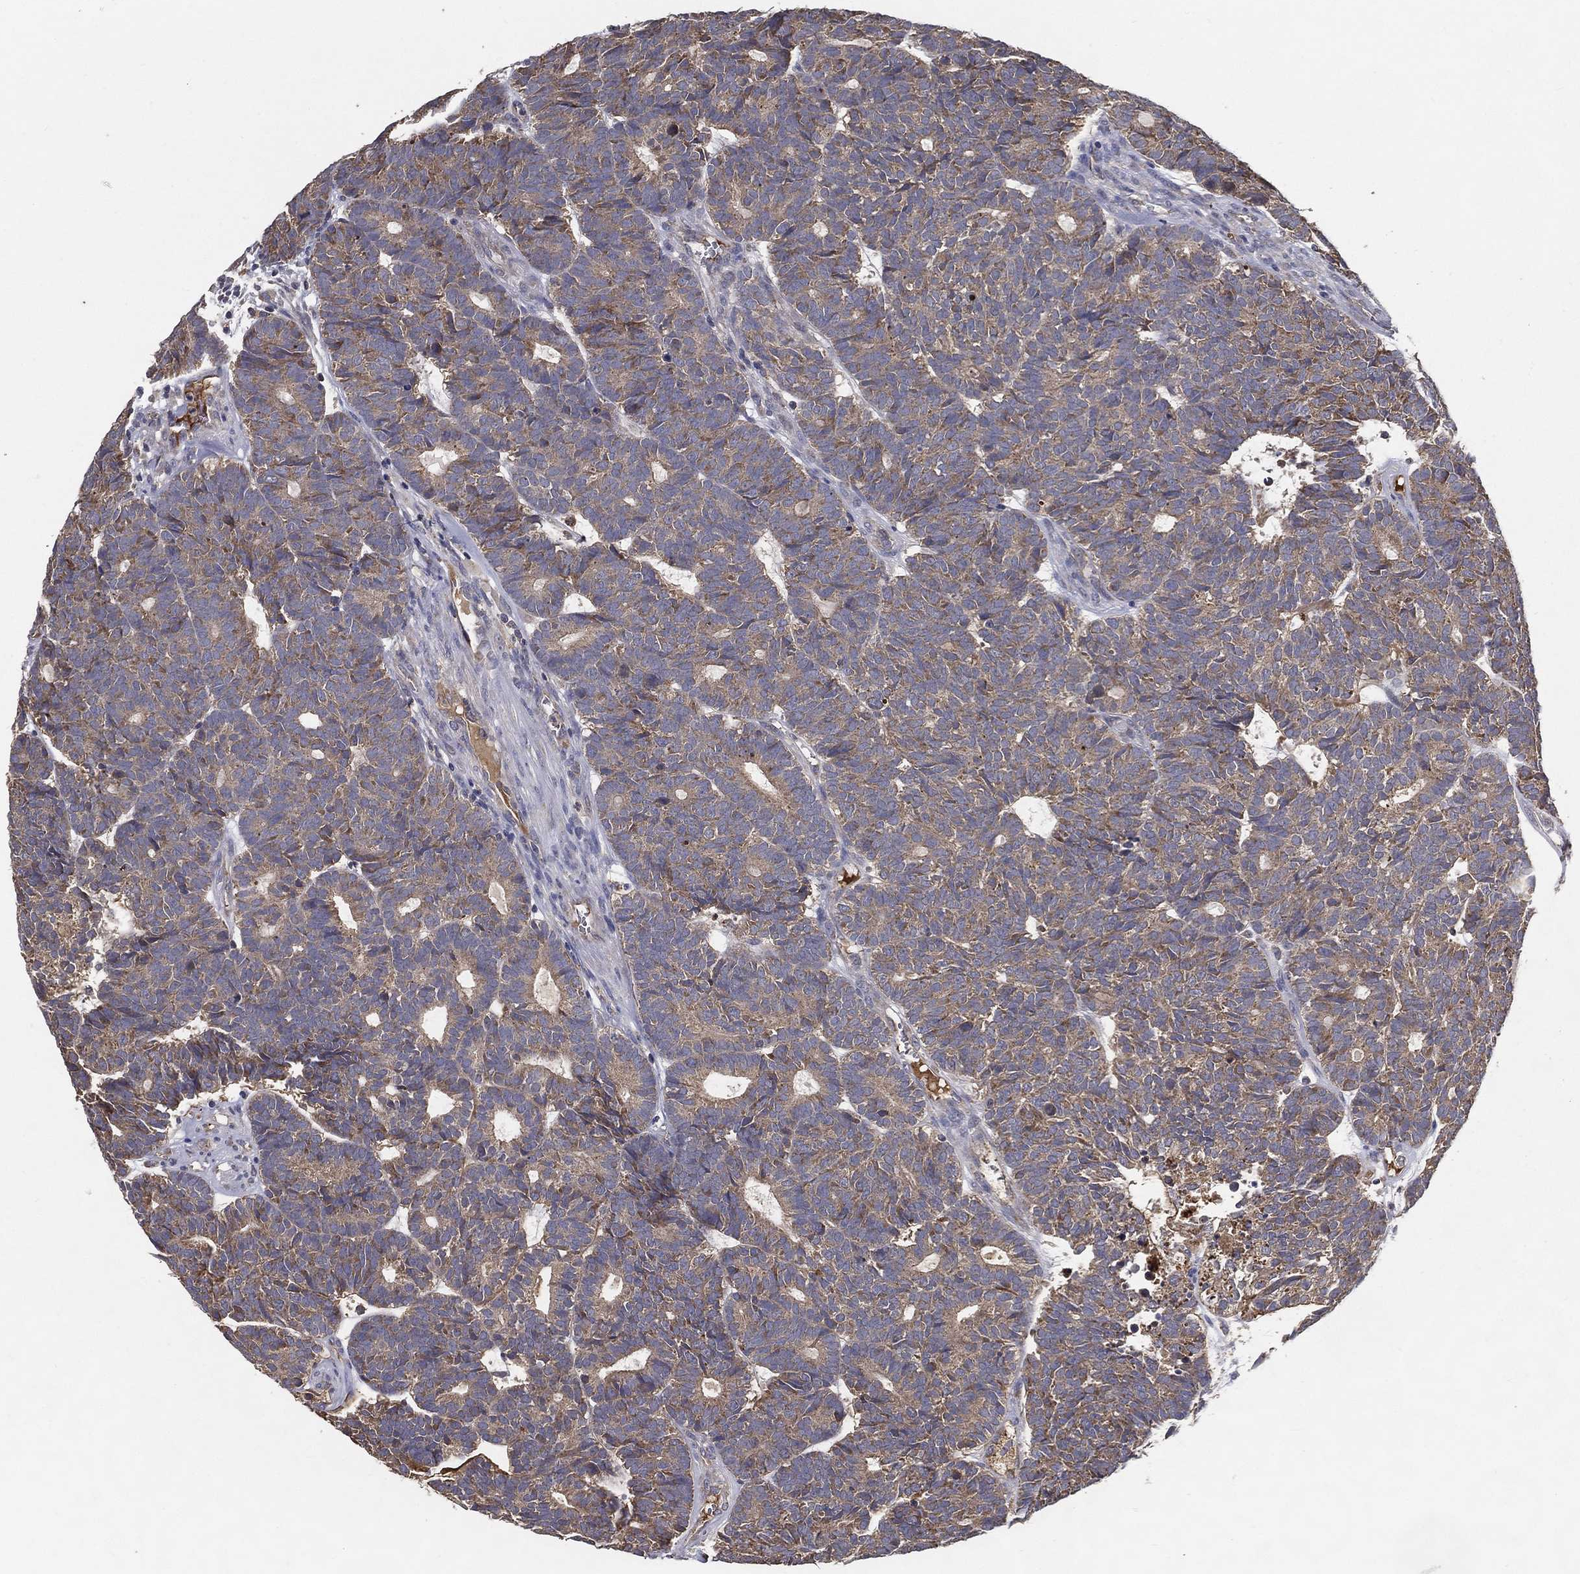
{"staining": {"intensity": "weak", "quantity": "25%-75%", "location": "cytoplasmic/membranous"}, "tissue": "head and neck cancer", "cell_type": "Tumor cells", "image_type": "cancer", "snomed": [{"axis": "morphology", "description": "Adenocarcinoma, NOS"}, {"axis": "topography", "description": "Head-Neck"}], "caption": "A histopathology image of human head and neck cancer stained for a protein displays weak cytoplasmic/membranous brown staining in tumor cells. The staining was performed using DAB (3,3'-diaminobenzidine) to visualize the protein expression in brown, while the nuclei were stained in blue with hematoxylin (Magnification: 20x).", "gene": "MT-ND1", "patient": {"sex": "female", "age": 81}}